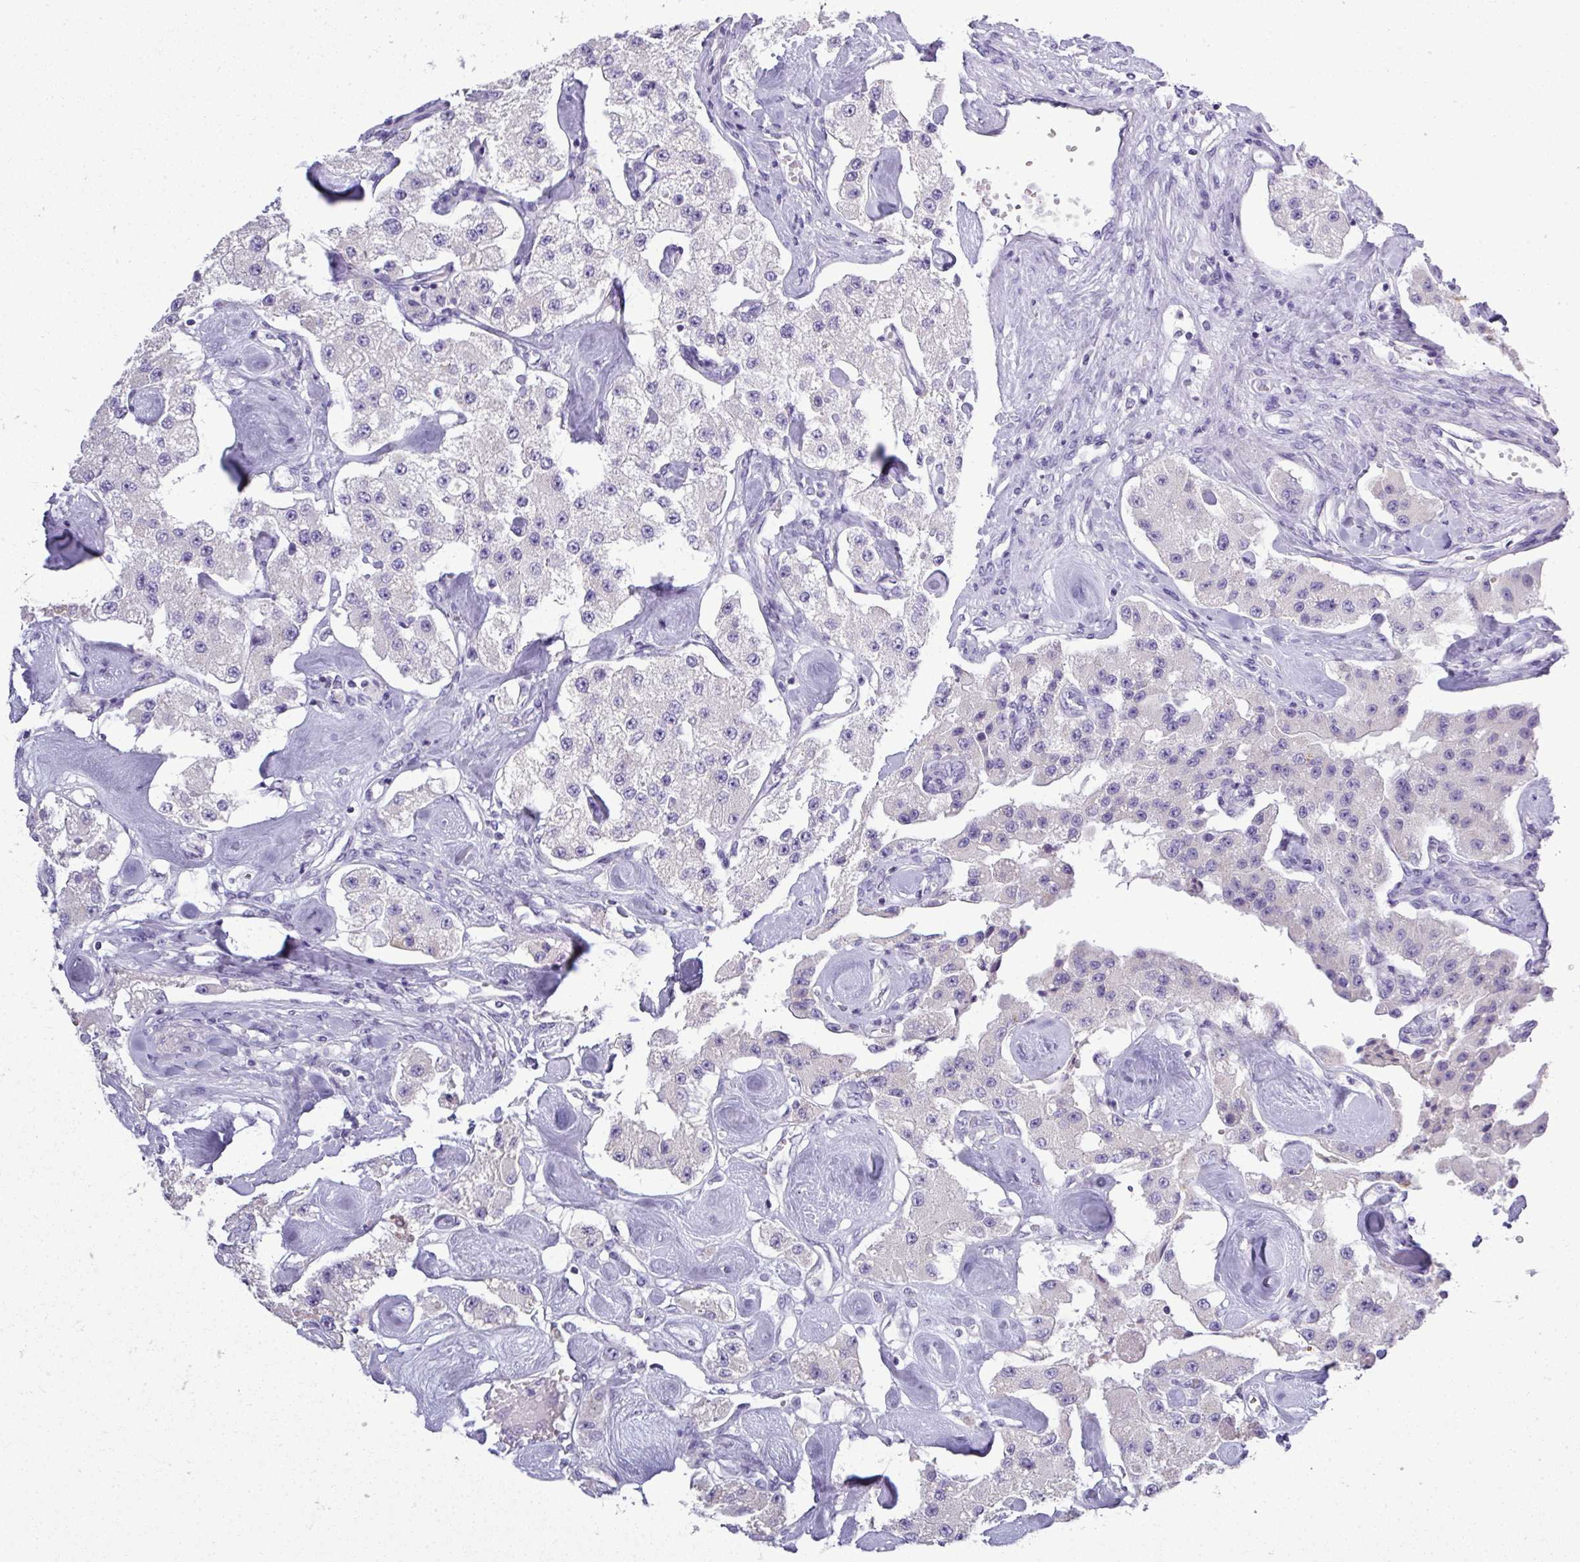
{"staining": {"intensity": "negative", "quantity": "none", "location": "none"}, "tissue": "carcinoid", "cell_type": "Tumor cells", "image_type": "cancer", "snomed": [{"axis": "morphology", "description": "Carcinoid, malignant, NOS"}, {"axis": "topography", "description": "Pancreas"}], "caption": "Immunohistochemical staining of malignant carcinoid exhibits no significant expression in tumor cells.", "gene": "STAT5A", "patient": {"sex": "male", "age": 41}}